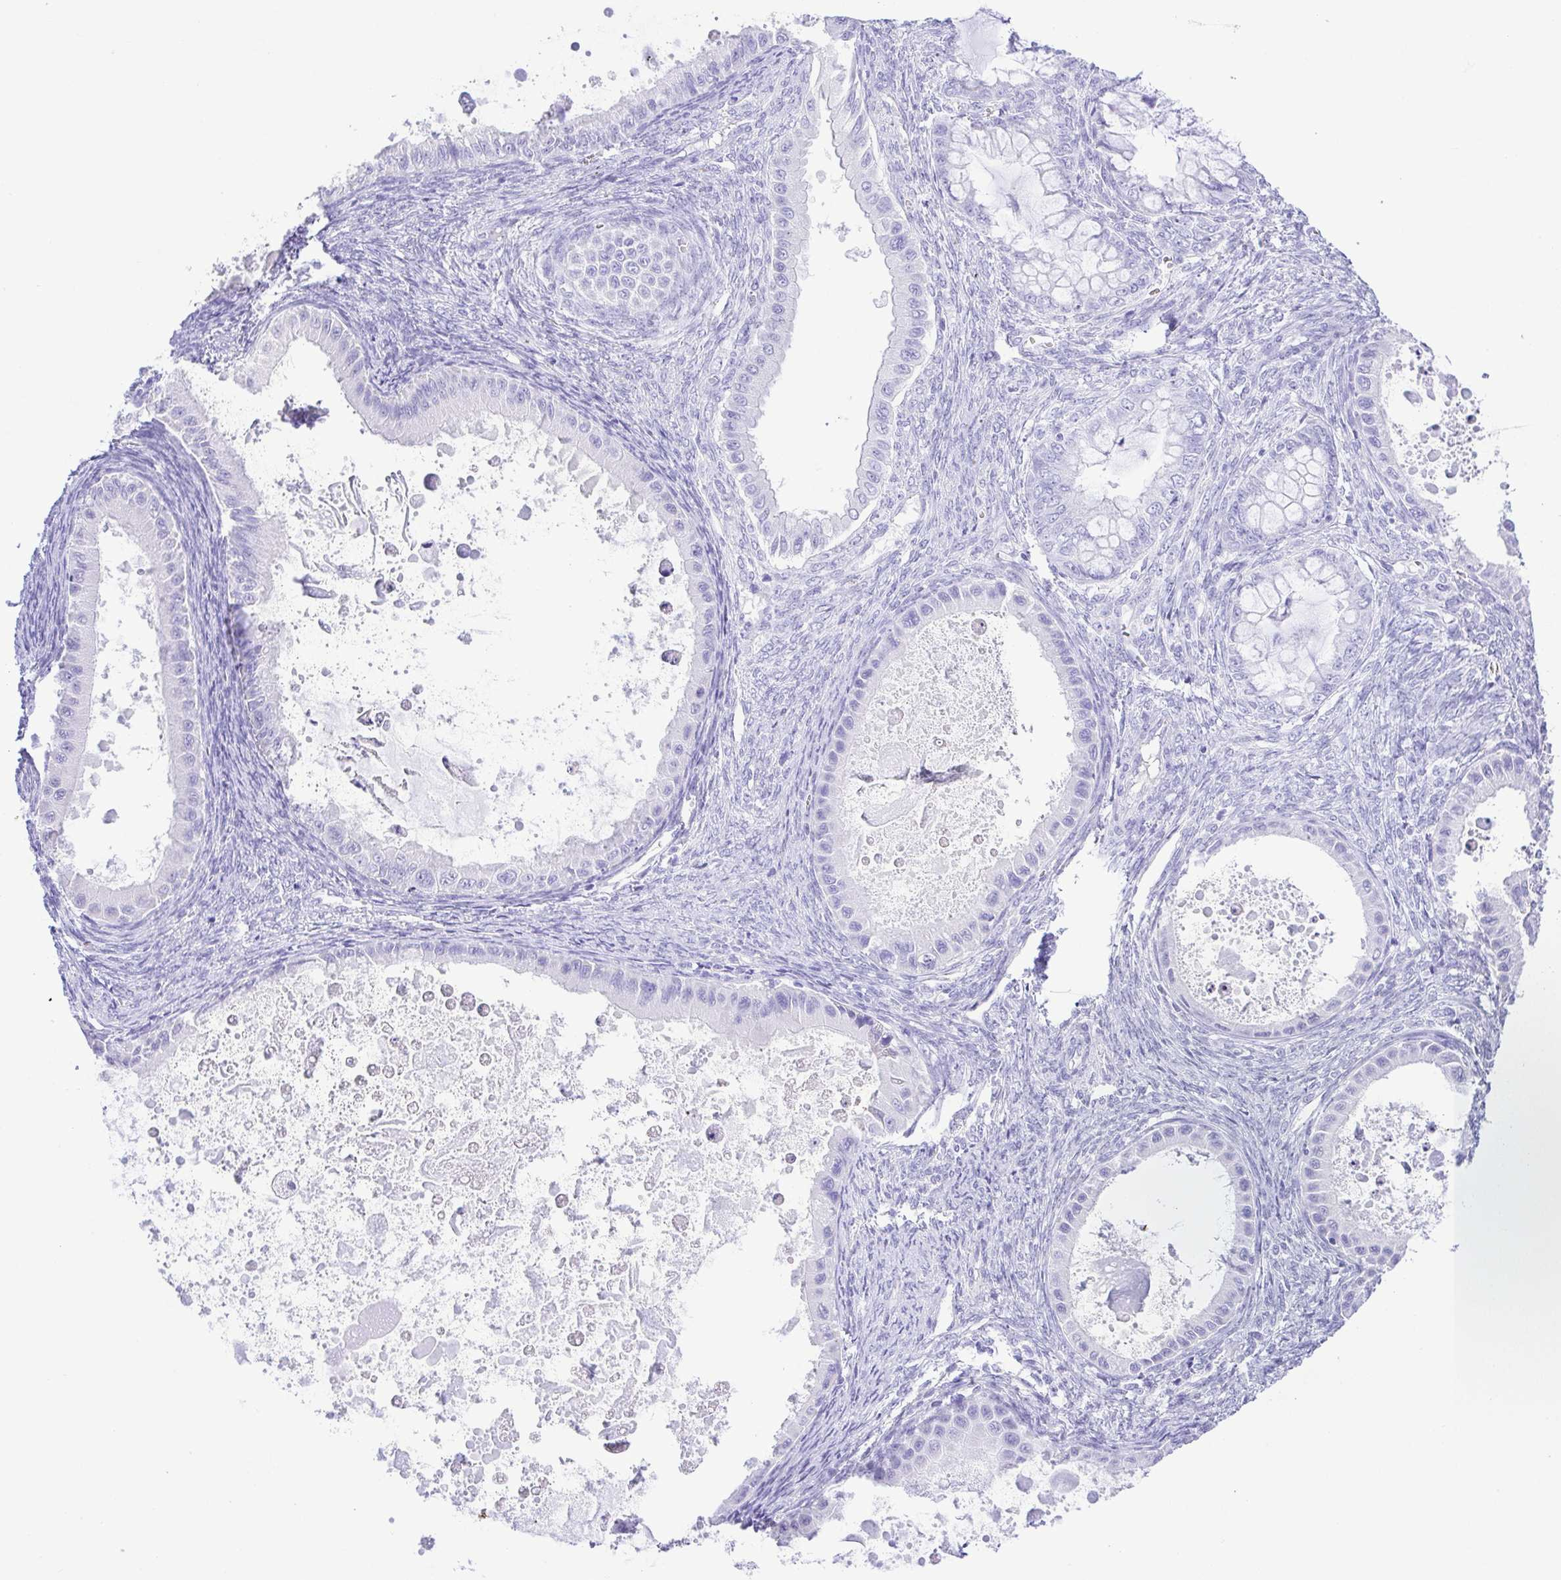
{"staining": {"intensity": "negative", "quantity": "none", "location": "none"}, "tissue": "ovarian cancer", "cell_type": "Tumor cells", "image_type": "cancer", "snomed": [{"axis": "morphology", "description": "Cystadenocarcinoma, mucinous, NOS"}, {"axis": "topography", "description": "Ovary"}], "caption": "A photomicrograph of mucinous cystadenocarcinoma (ovarian) stained for a protein exhibits no brown staining in tumor cells. (DAB (3,3'-diaminobenzidine) immunohistochemistry (IHC) with hematoxylin counter stain).", "gene": "CDSN", "patient": {"sex": "female", "age": 64}}